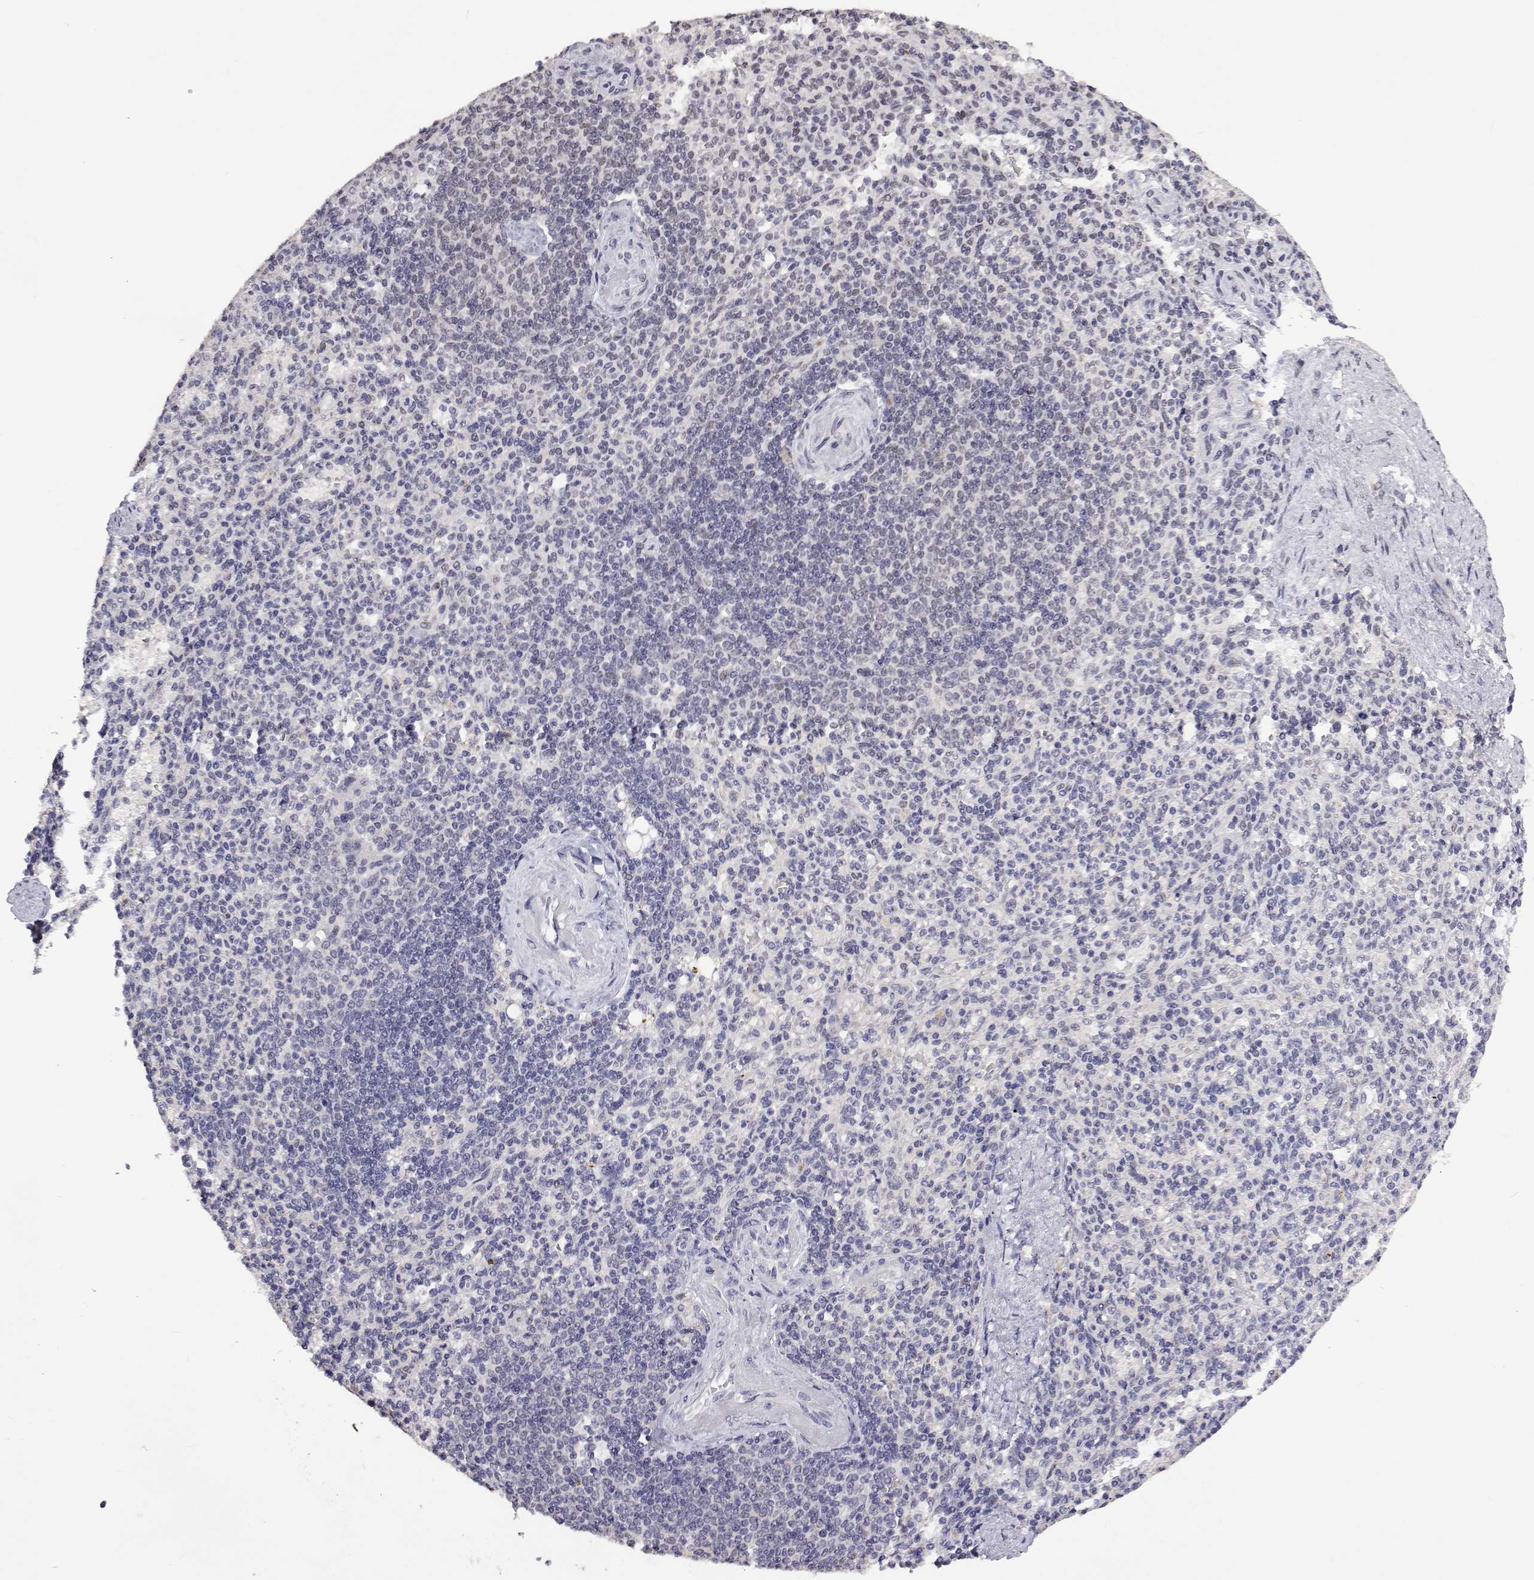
{"staining": {"intensity": "weak", "quantity": "<25%", "location": "nuclear"}, "tissue": "spleen", "cell_type": "Cells in red pulp", "image_type": "normal", "snomed": [{"axis": "morphology", "description": "Normal tissue, NOS"}, {"axis": "topography", "description": "Spleen"}], "caption": "Immunohistochemistry (IHC) micrograph of unremarkable spleen: human spleen stained with DAB displays no significant protein positivity in cells in red pulp. Brightfield microscopy of immunohistochemistry stained with DAB (3,3'-diaminobenzidine) (brown) and hematoxylin (blue), captured at high magnification.", "gene": "HNRNPA0", "patient": {"sex": "female", "age": 74}}